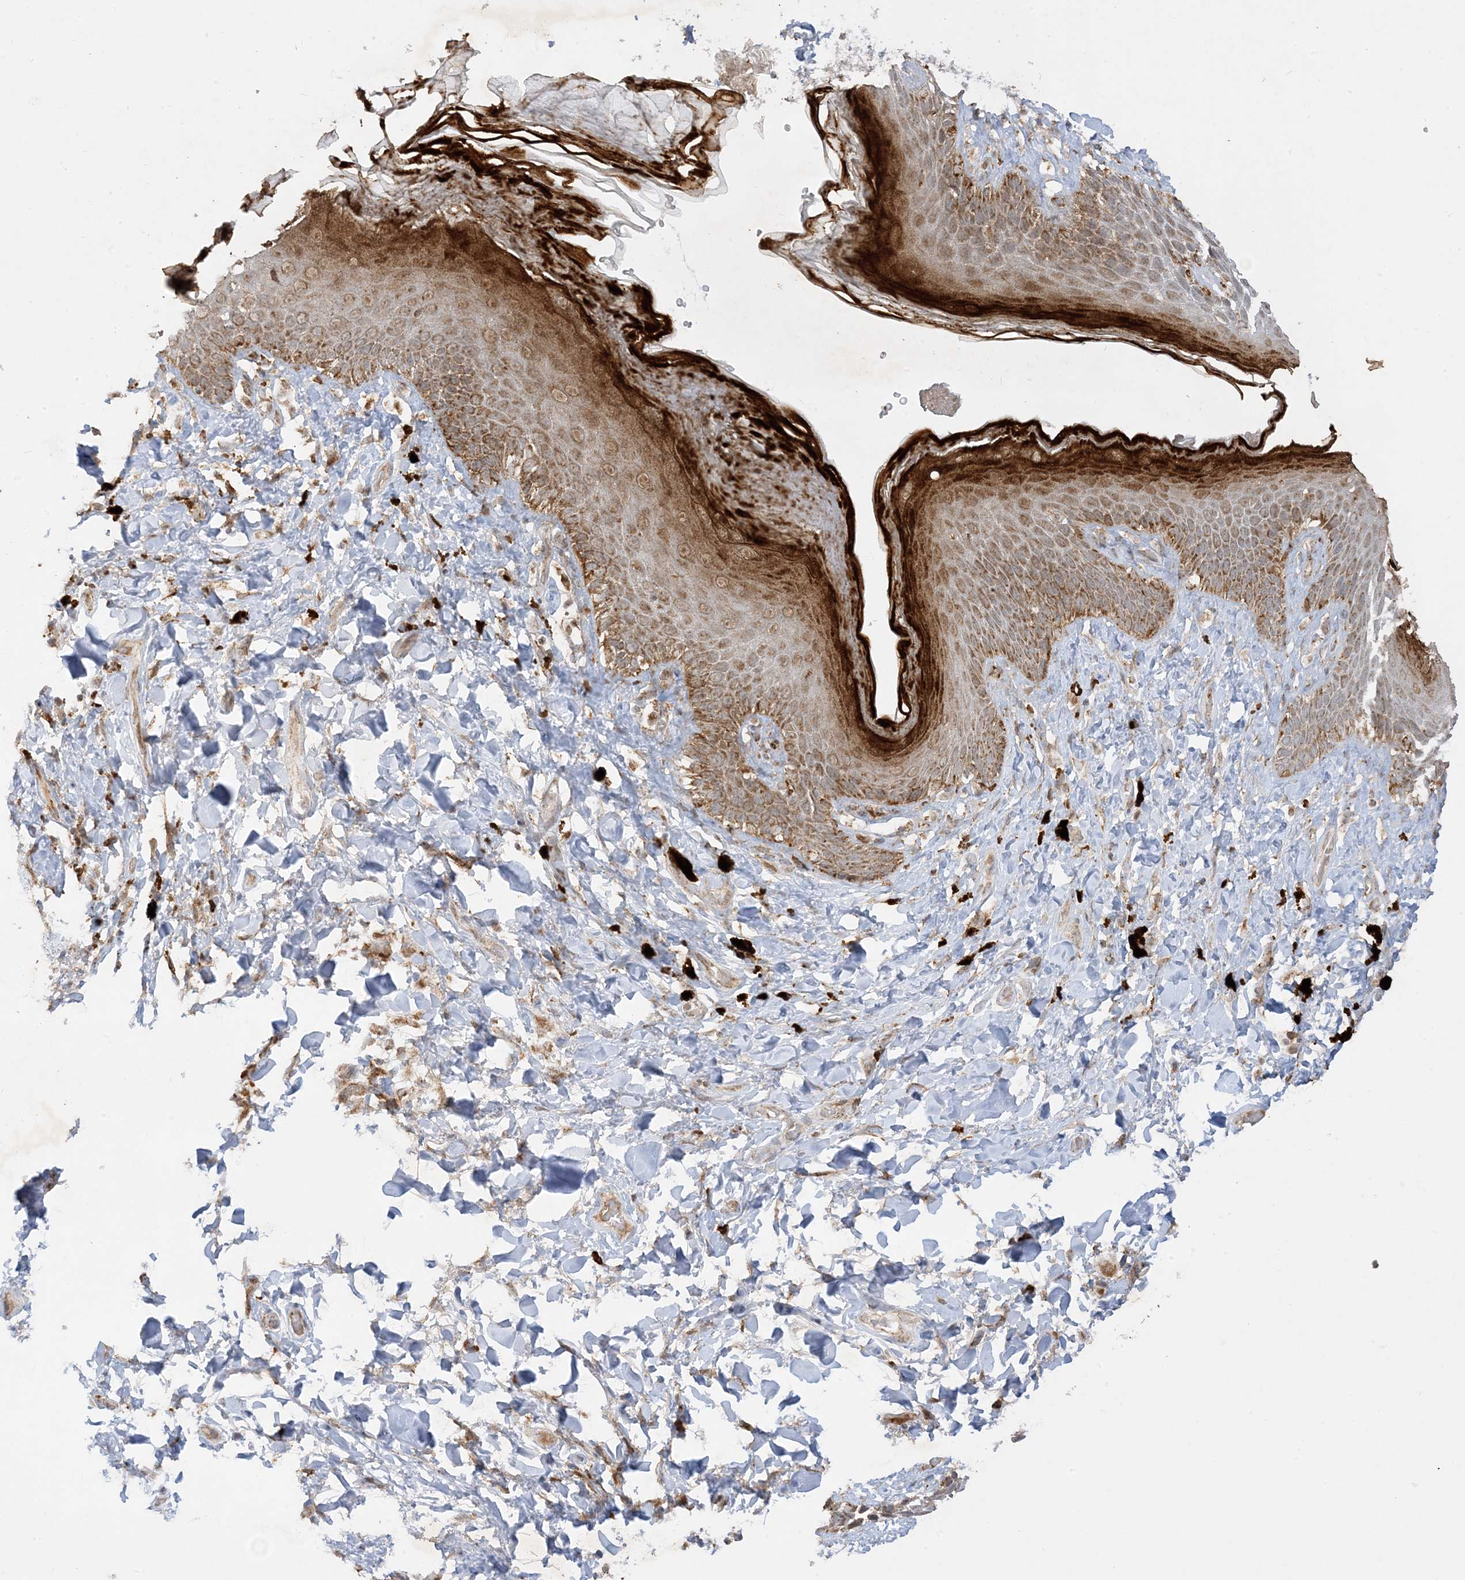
{"staining": {"intensity": "strong", "quantity": ">75%", "location": "cytoplasmic/membranous,nuclear"}, "tissue": "skin", "cell_type": "Epidermal cells", "image_type": "normal", "snomed": [{"axis": "morphology", "description": "Normal tissue, NOS"}, {"axis": "topography", "description": "Anal"}], "caption": "This image displays normal skin stained with immunohistochemistry to label a protein in brown. The cytoplasmic/membranous,nuclear of epidermal cells show strong positivity for the protein. Nuclei are counter-stained blue.", "gene": "NDUFAF3", "patient": {"sex": "female", "age": 78}}